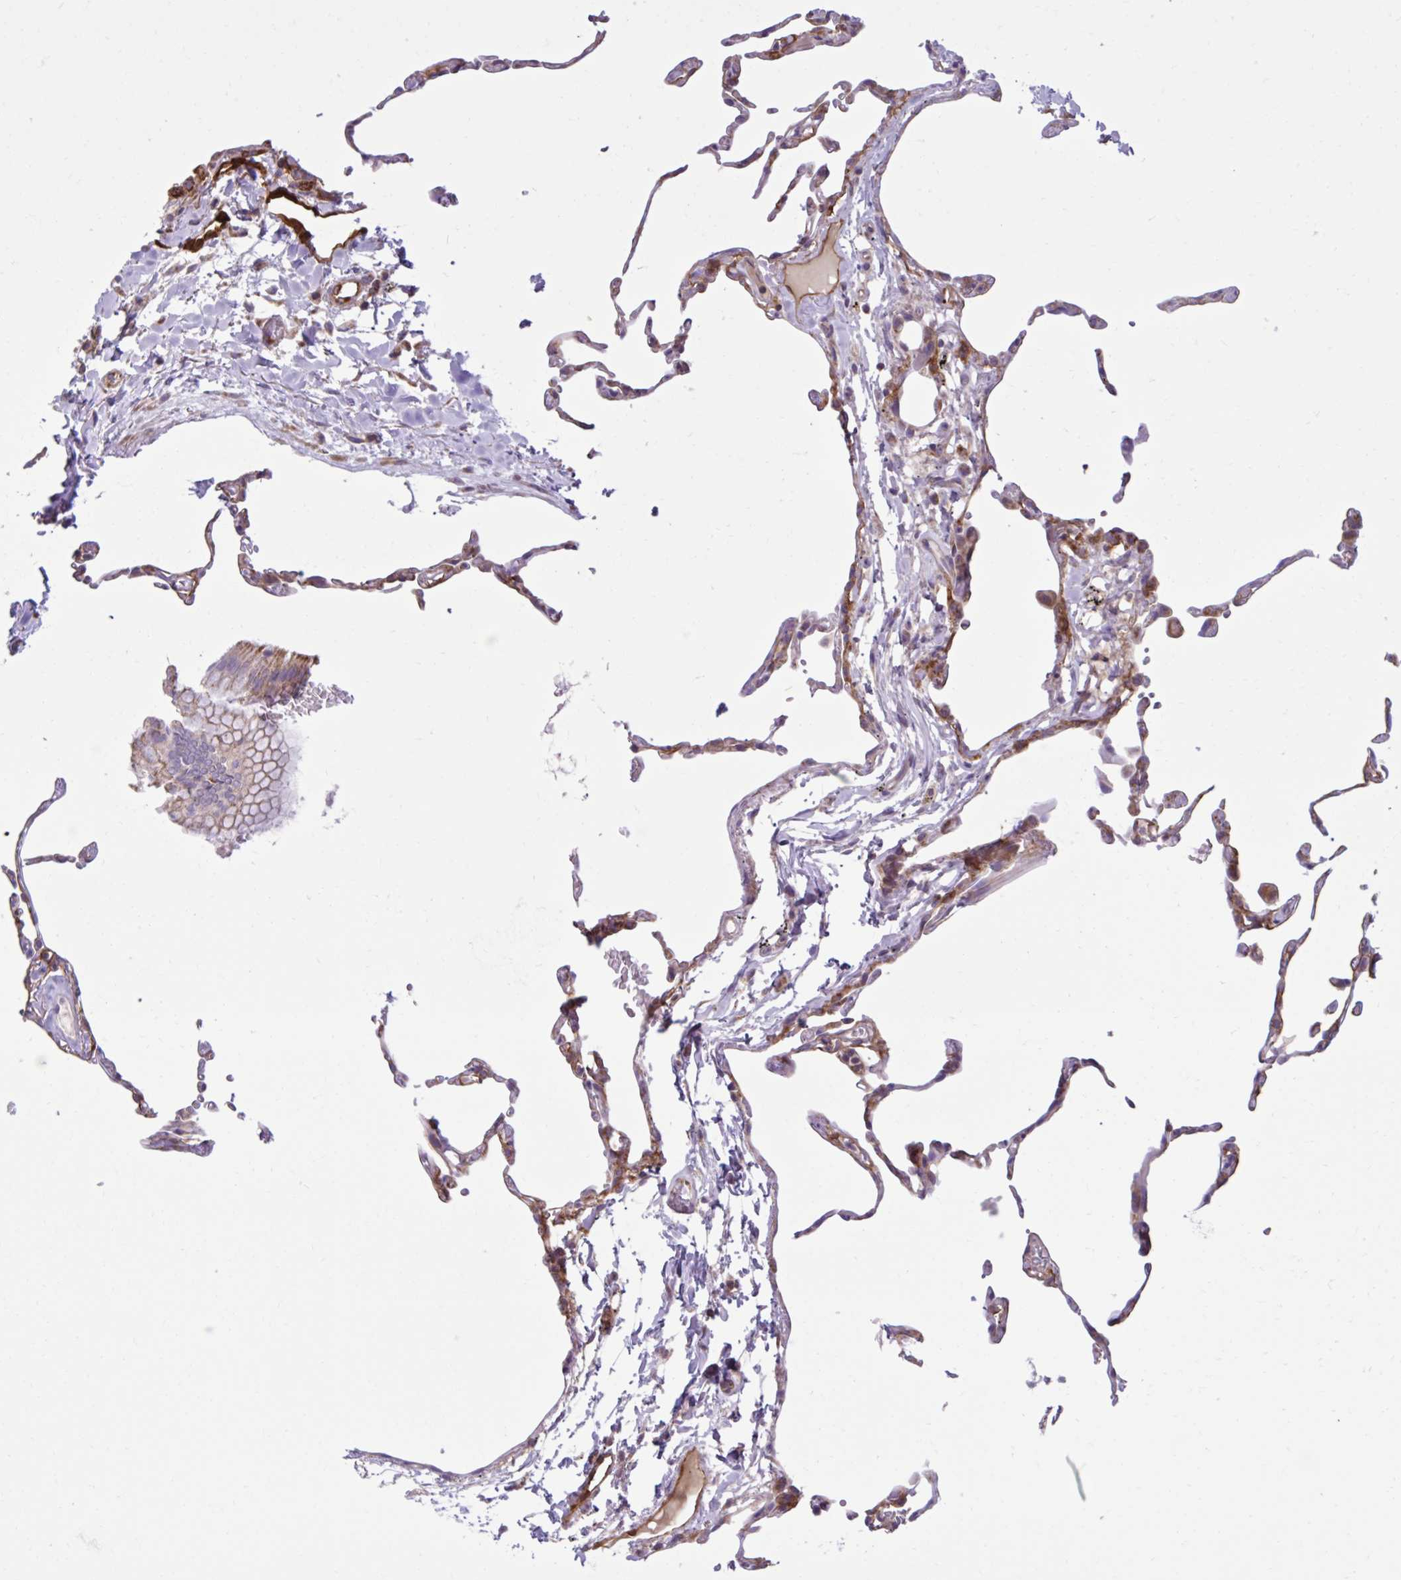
{"staining": {"intensity": "moderate", "quantity": "25%-75%", "location": "cytoplasmic/membranous"}, "tissue": "lung", "cell_type": "Alveolar cells", "image_type": "normal", "snomed": [{"axis": "morphology", "description": "Normal tissue, NOS"}, {"axis": "topography", "description": "Lung"}], "caption": "A high-resolution histopathology image shows IHC staining of benign lung, which reveals moderate cytoplasmic/membranous staining in approximately 25%-75% of alveolar cells.", "gene": "LIMS1", "patient": {"sex": "female", "age": 57}}